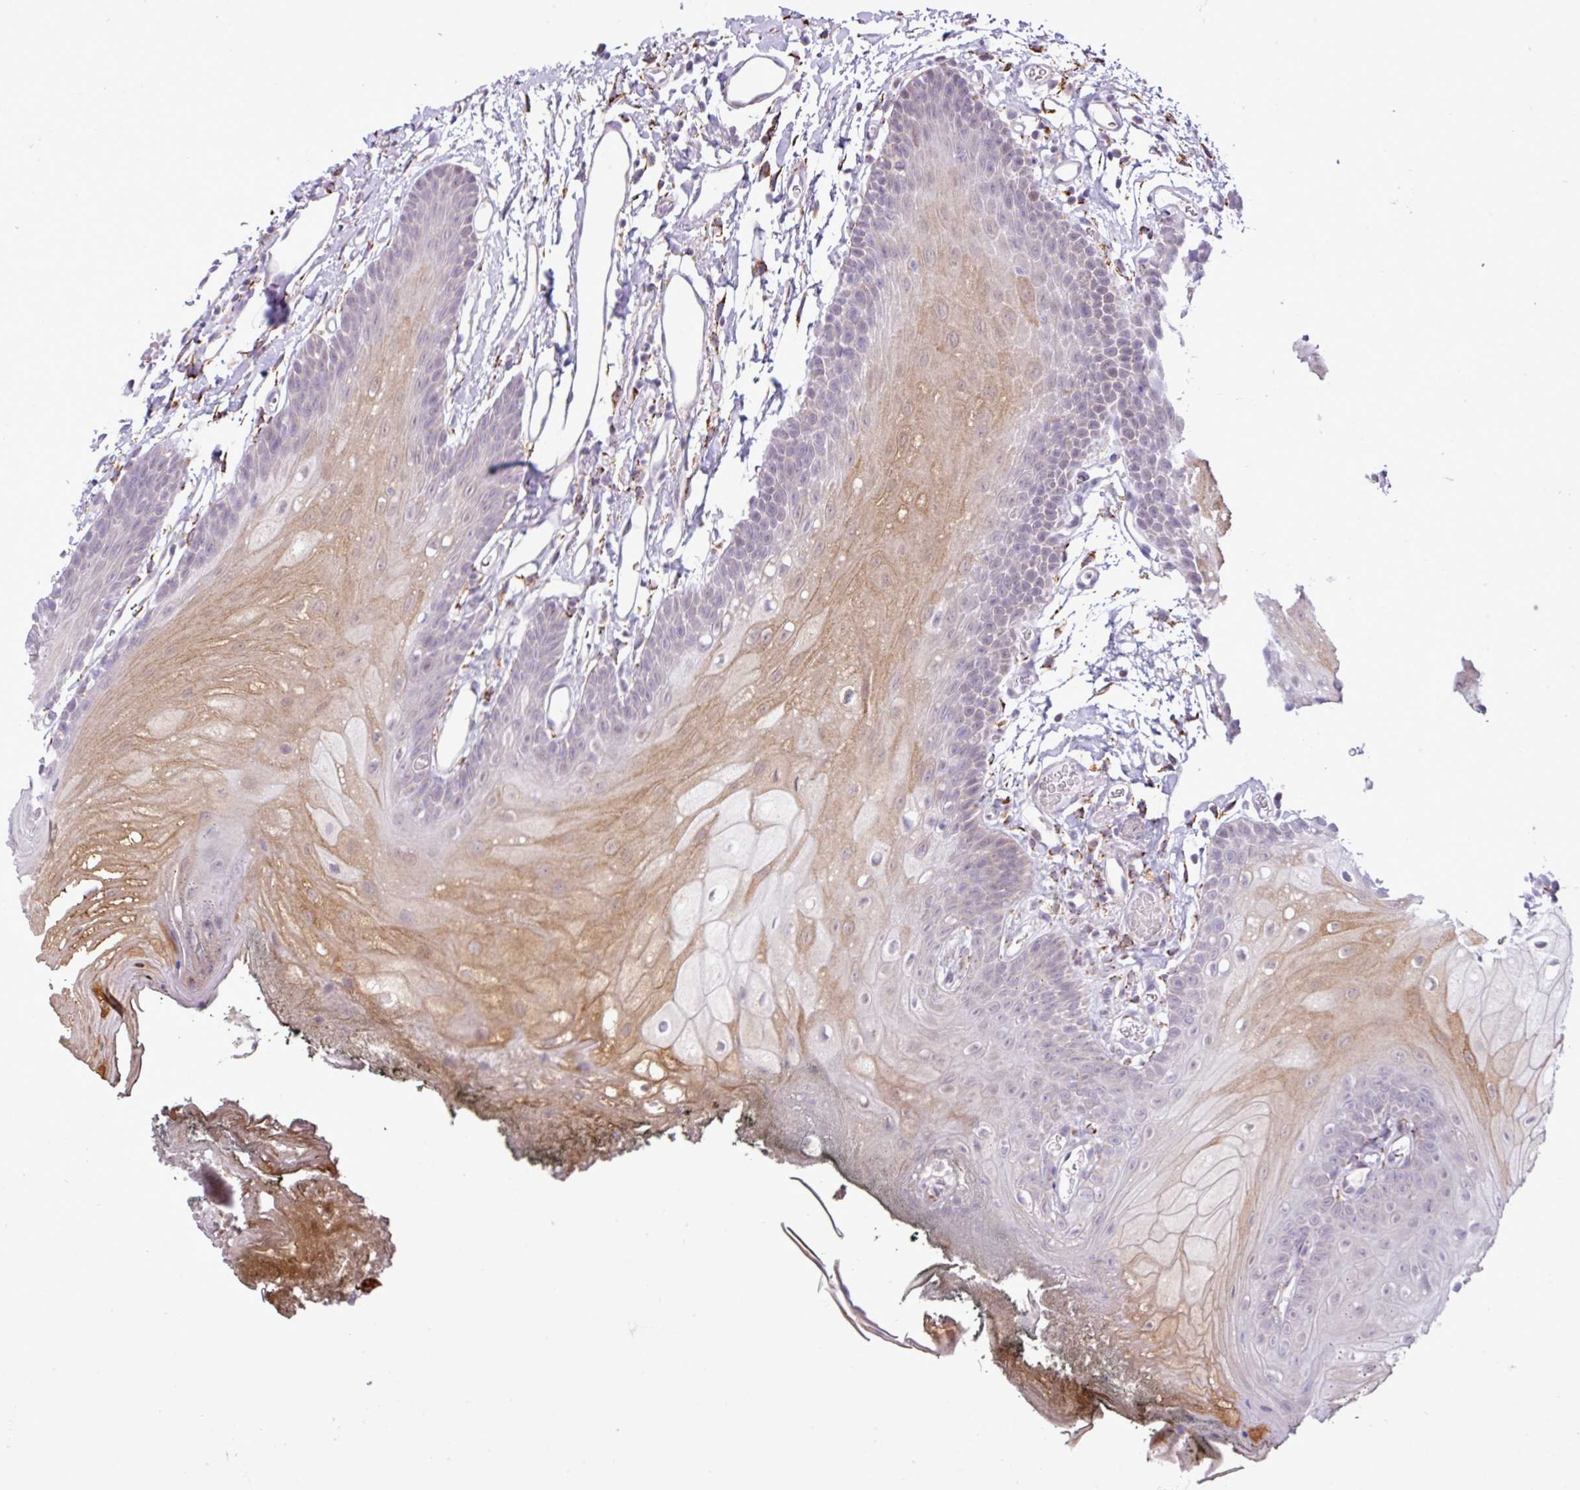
{"staining": {"intensity": "weak", "quantity": "<25%", "location": "cytoplasmic/membranous"}, "tissue": "oral mucosa", "cell_type": "Squamous epithelial cells", "image_type": "normal", "snomed": [{"axis": "morphology", "description": "Normal tissue, NOS"}, {"axis": "morphology", "description": "Squamous cell carcinoma, NOS"}, {"axis": "topography", "description": "Oral tissue"}, {"axis": "topography", "description": "Head-Neck"}], "caption": "This histopathology image is of benign oral mucosa stained with immunohistochemistry (IHC) to label a protein in brown with the nuclei are counter-stained blue. There is no expression in squamous epithelial cells.", "gene": "SGPP1", "patient": {"sex": "female", "age": 81}}